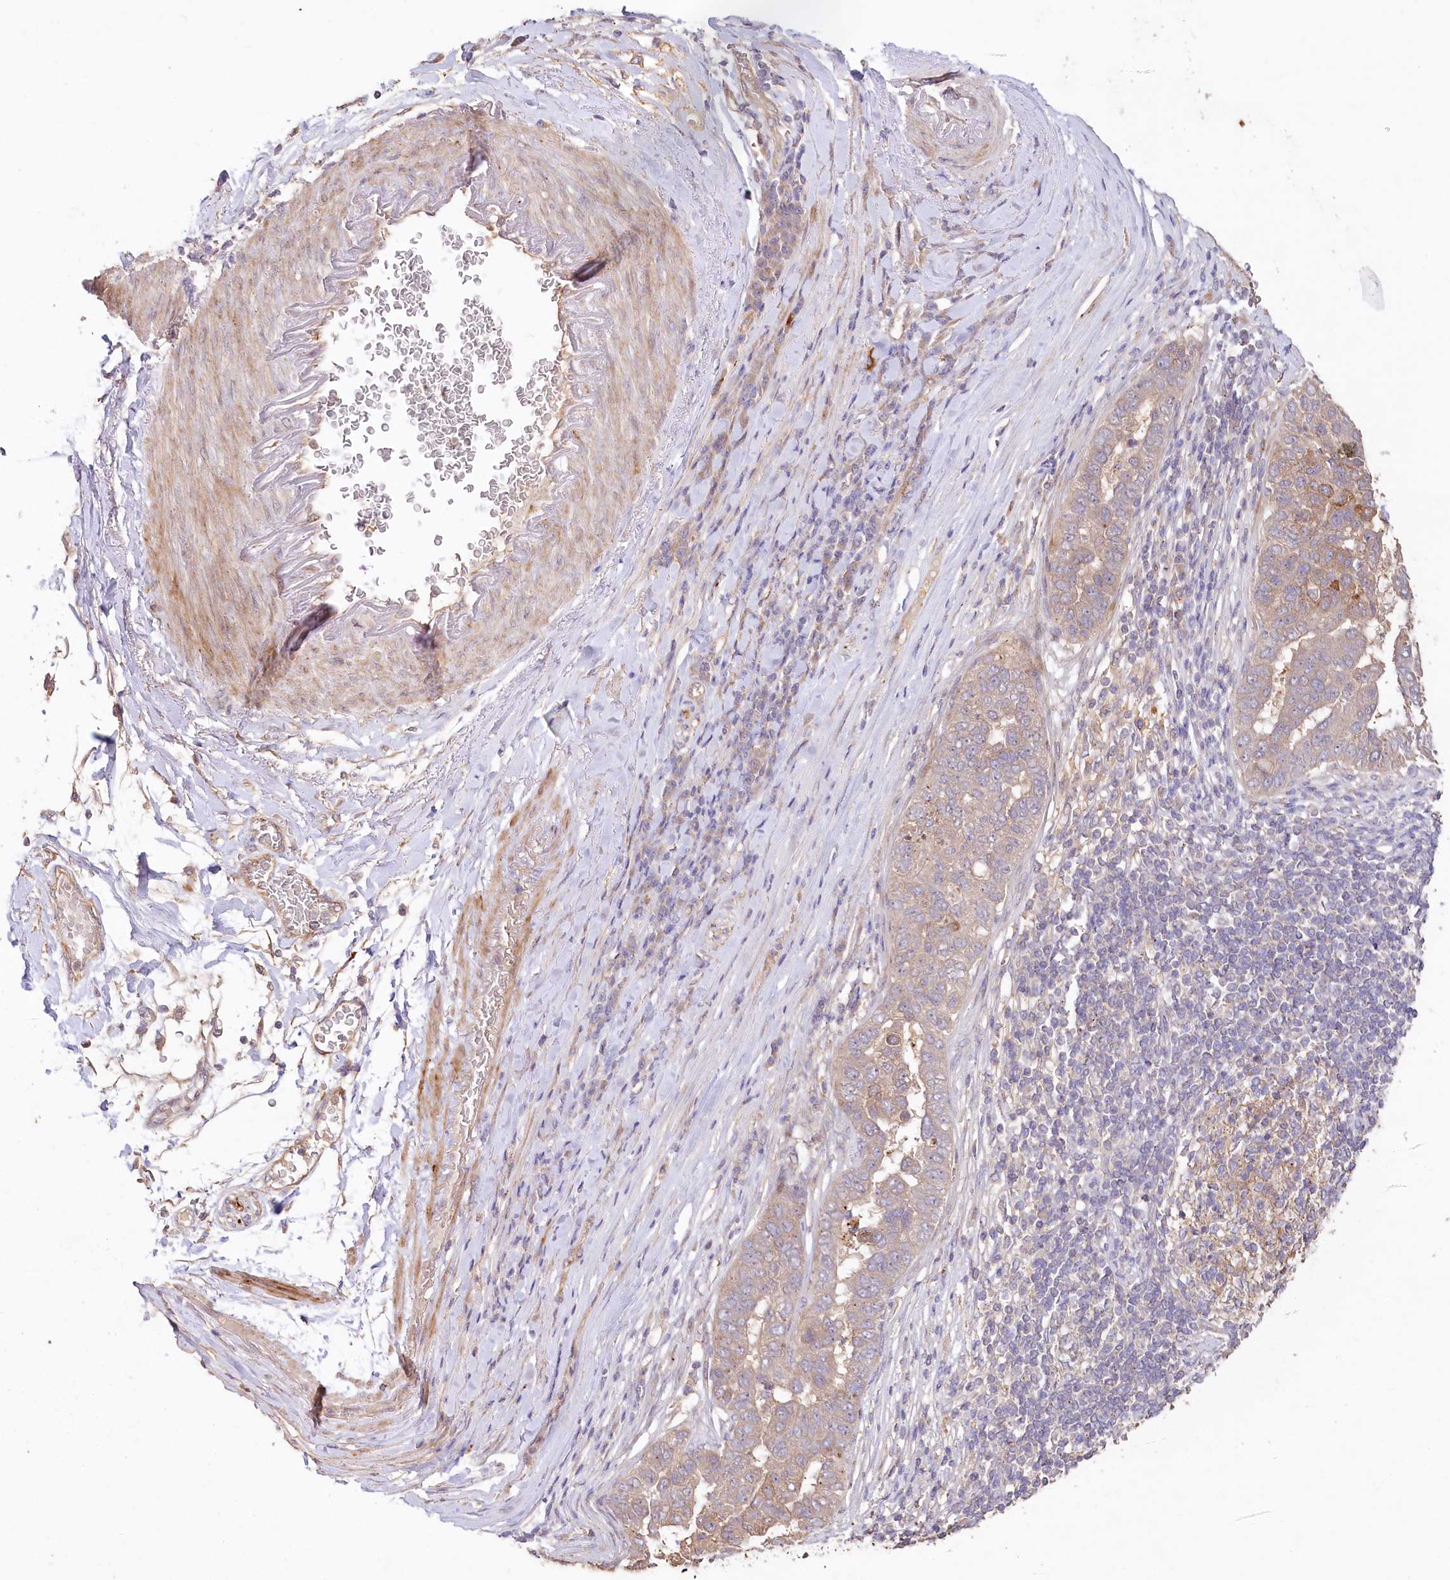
{"staining": {"intensity": "weak", "quantity": "25%-75%", "location": "cytoplasmic/membranous"}, "tissue": "pancreatic cancer", "cell_type": "Tumor cells", "image_type": "cancer", "snomed": [{"axis": "morphology", "description": "Adenocarcinoma, NOS"}, {"axis": "topography", "description": "Pancreas"}], "caption": "IHC (DAB (3,3'-diaminobenzidine)) staining of pancreatic cancer reveals weak cytoplasmic/membranous protein expression in about 25%-75% of tumor cells. The staining was performed using DAB (3,3'-diaminobenzidine), with brown indicating positive protein expression. Nuclei are stained blue with hematoxylin.", "gene": "IRAK1BP1", "patient": {"sex": "female", "age": 61}}